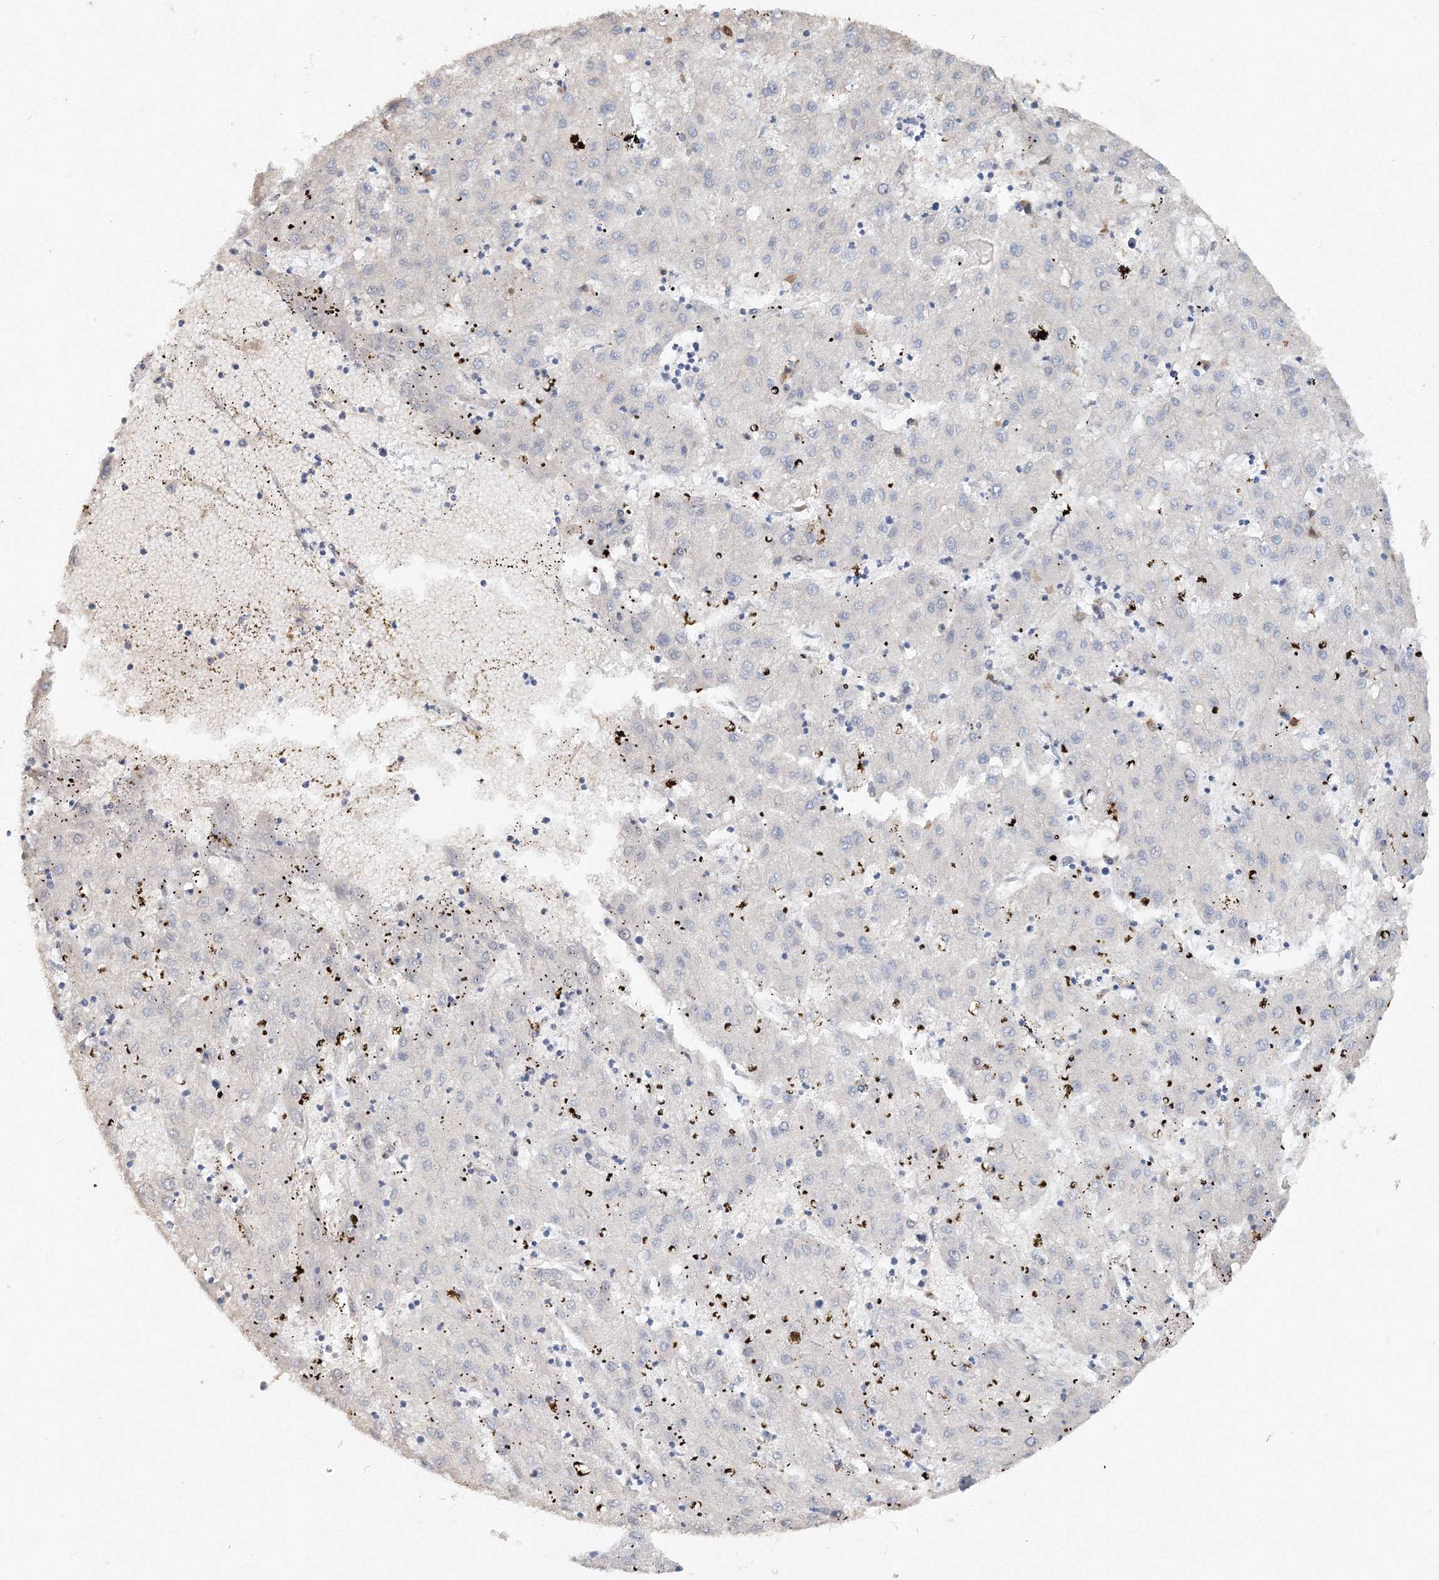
{"staining": {"intensity": "negative", "quantity": "none", "location": "none"}, "tissue": "liver cancer", "cell_type": "Tumor cells", "image_type": "cancer", "snomed": [{"axis": "morphology", "description": "Carcinoma, Hepatocellular, NOS"}, {"axis": "topography", "description": "Liver"}], "caption": "An image of liver cancer (hepatocellular carcinoma) stained for a protein displays no brown staining in tumor cells. Brightfield microscopy of immunohistochemistry stained with DAB (3,3'-diaminobenzidine) (brown) and hematoxylin (blue), captured at high magnification.", "gene": "NALF2", "patient": {"sex": "male", "age": 72}}